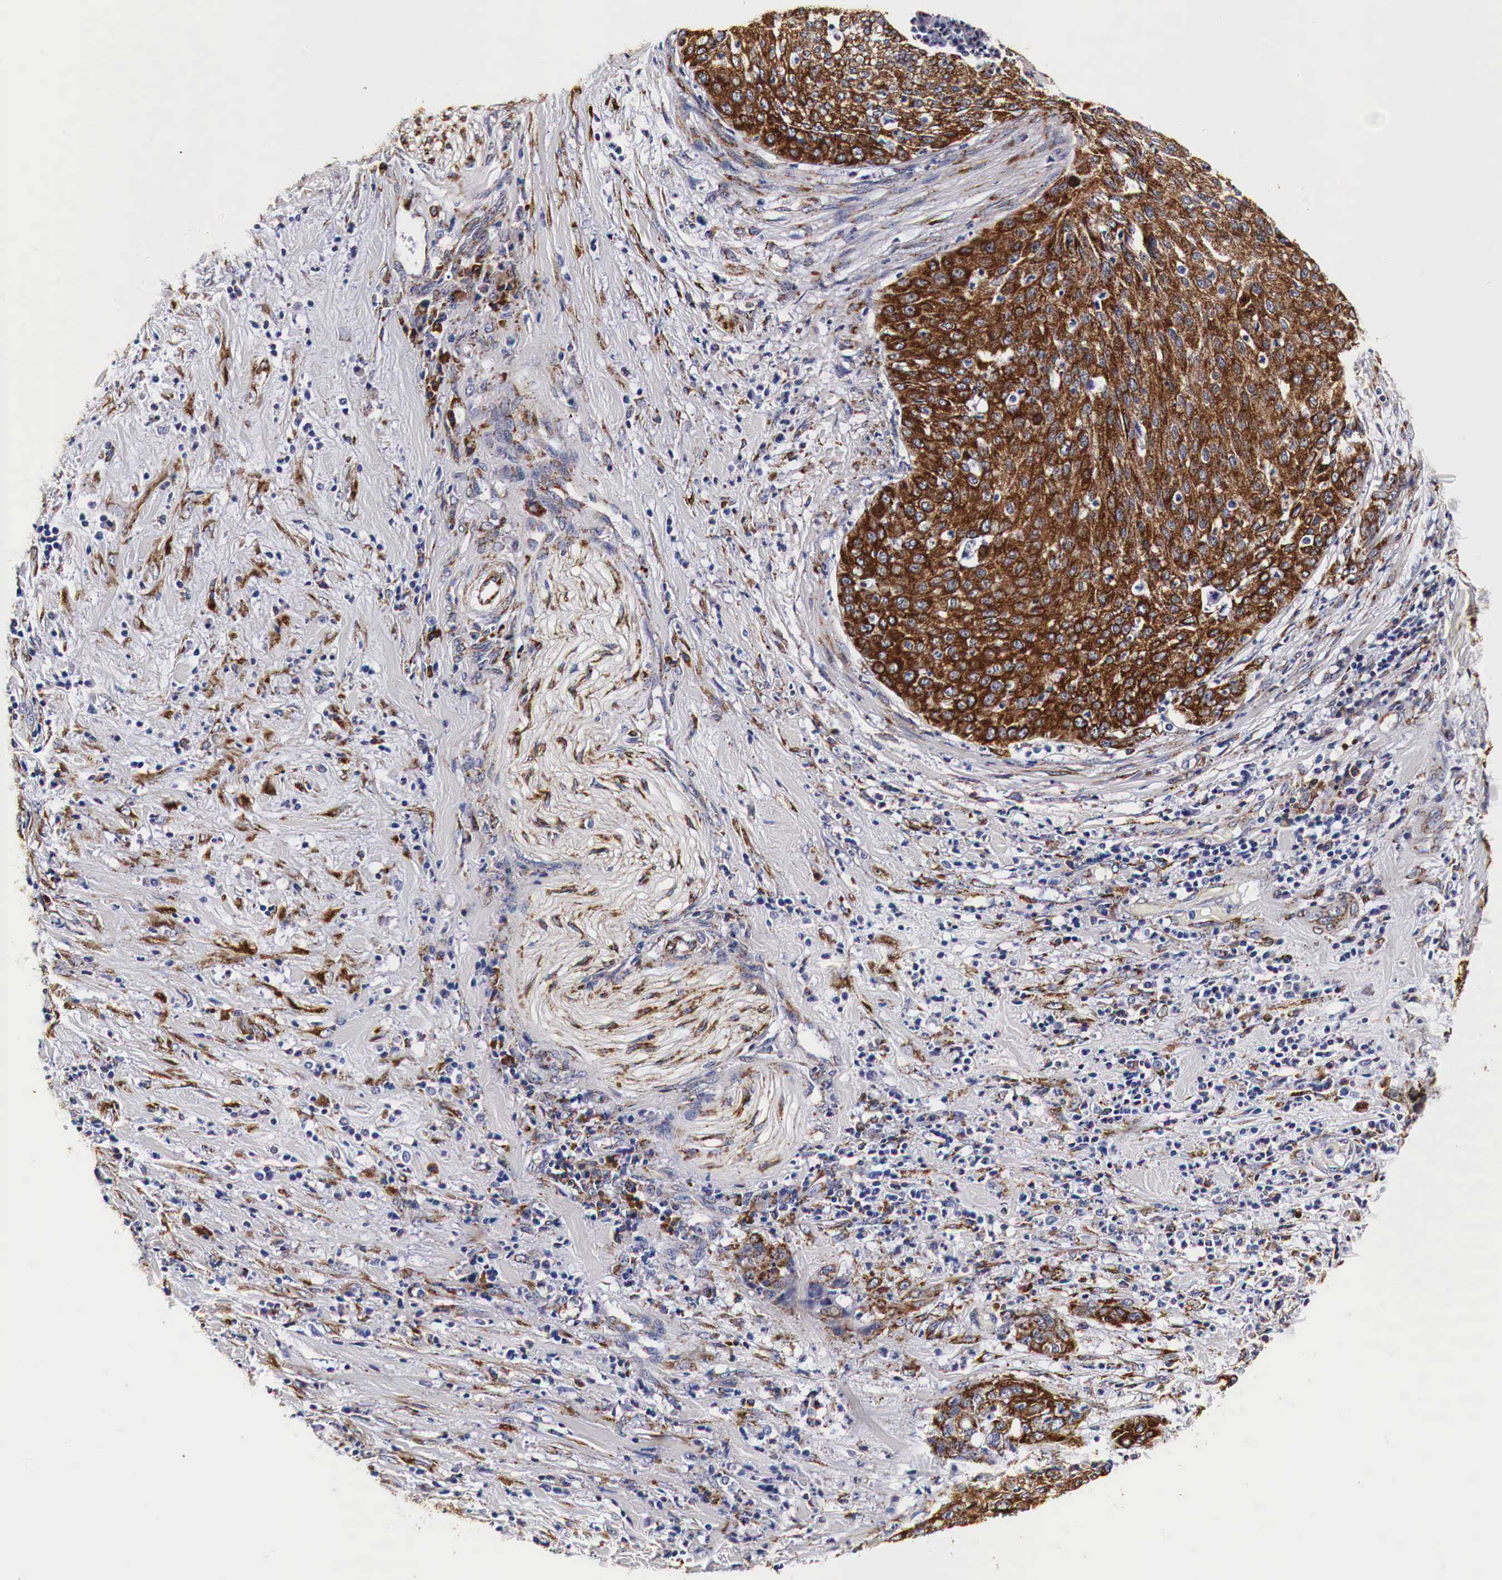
{"staining": {"intensity": "strong", "quantity": ">75%", "location": "cytoplasmic/membranous"}, "tissue": "cervical cancer", "cell_type": "Tumor cells", "image_type": "cancer", "snomed": [{"axis": "morphology", "description": "Squamous cell carcinoma, NOS"}, {"axis": "topography", "description": "Cervix"}], "caption": "Cervical squamous cell carcinoma was stained to show a protein in brown. There is high levels of strong cytoplasmic/membranous expression in about >75% of tumor cells.", "gene": "CKAP4", "patient": {"sex": "female", "age": 41}}